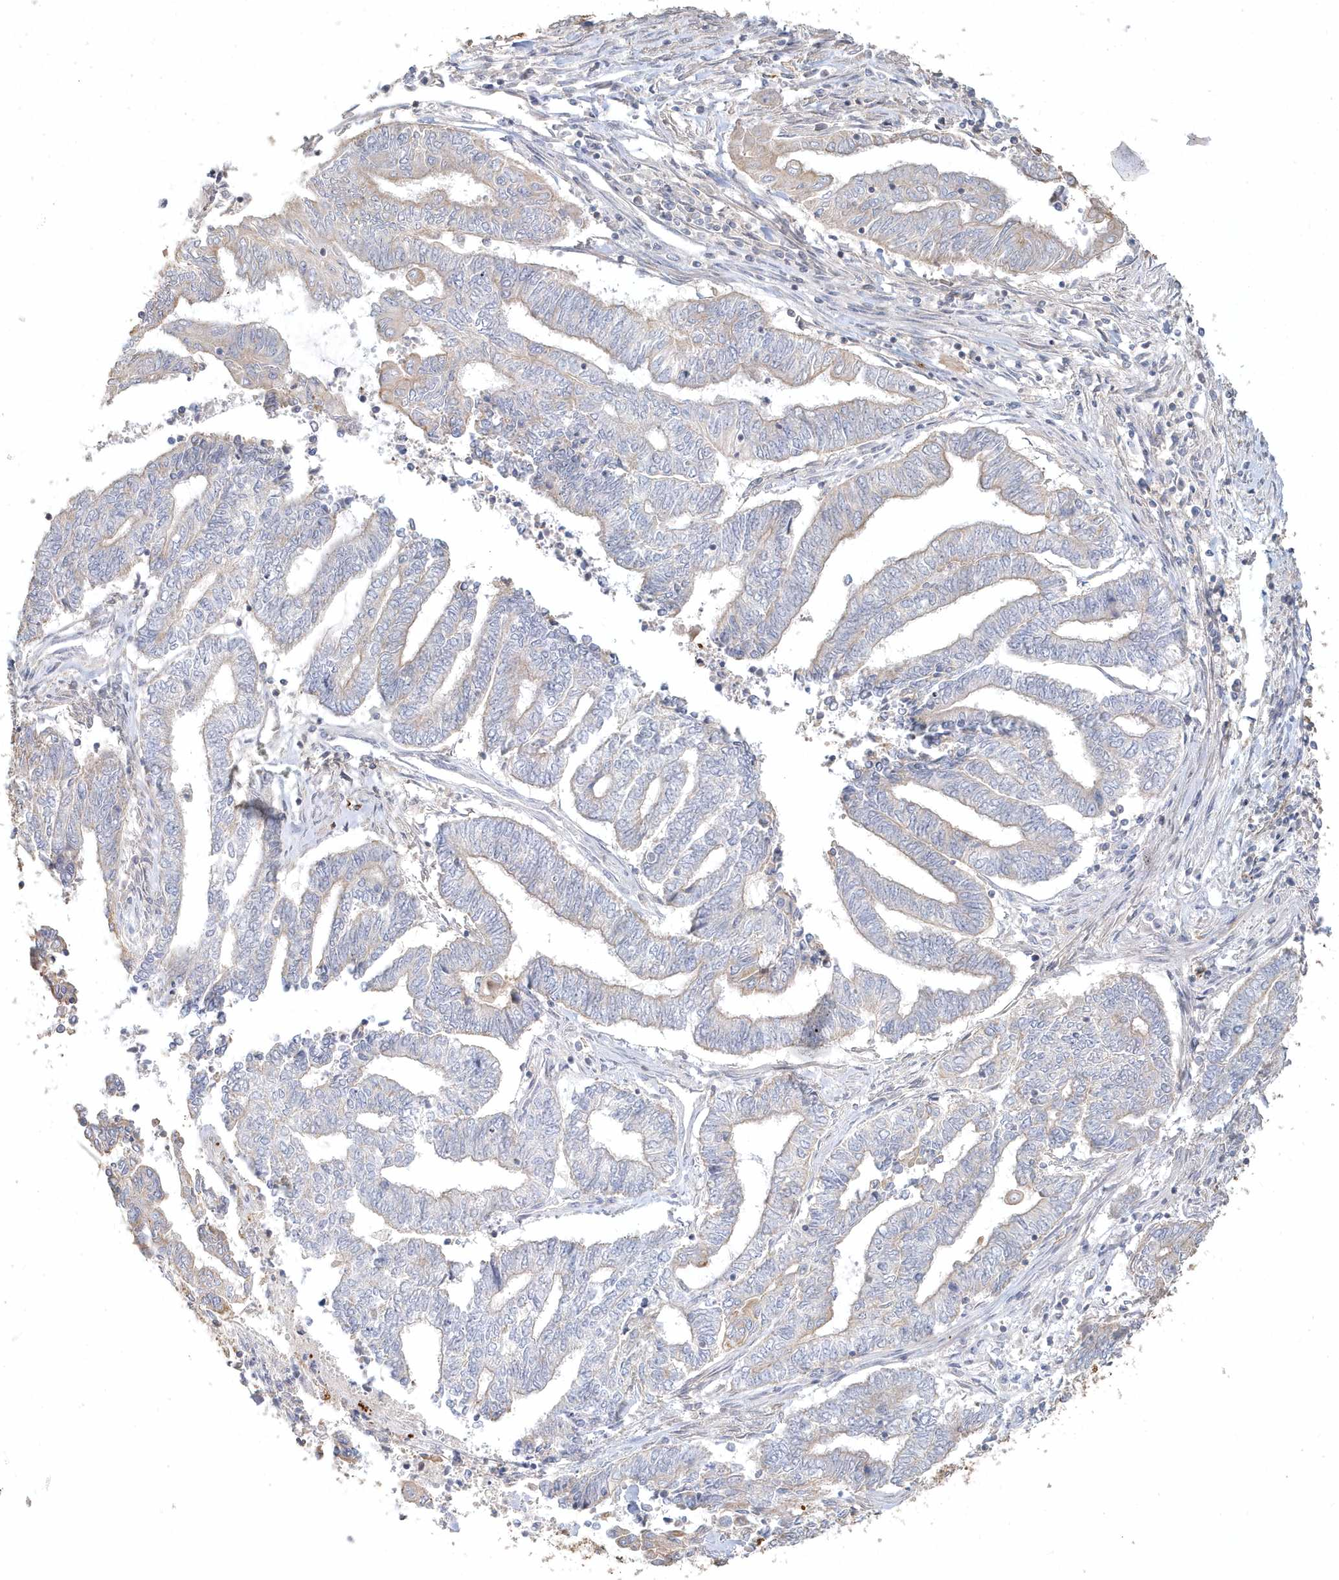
{"staining": {"intensity": "negative", "quantity": "none", "location": "none"}, "tissue": "endometrial cancer", "cell_type": "Tumor cells", "image_type": "cancer", "snomed": [{"axis": "morphology", "description": "Adenocarcinoma, NOS"}, {"axis": "topography", "description": "Uterus"}, {"axis": "topography", "description": "Endometrium"}], "caption": "This is an immunohistochemistry micrograph of endometrial adenocarcinoma. There is no positivity in tumor cells.", "gene": "MMRN1", "patient": {"sex": "female", "age": 70}}